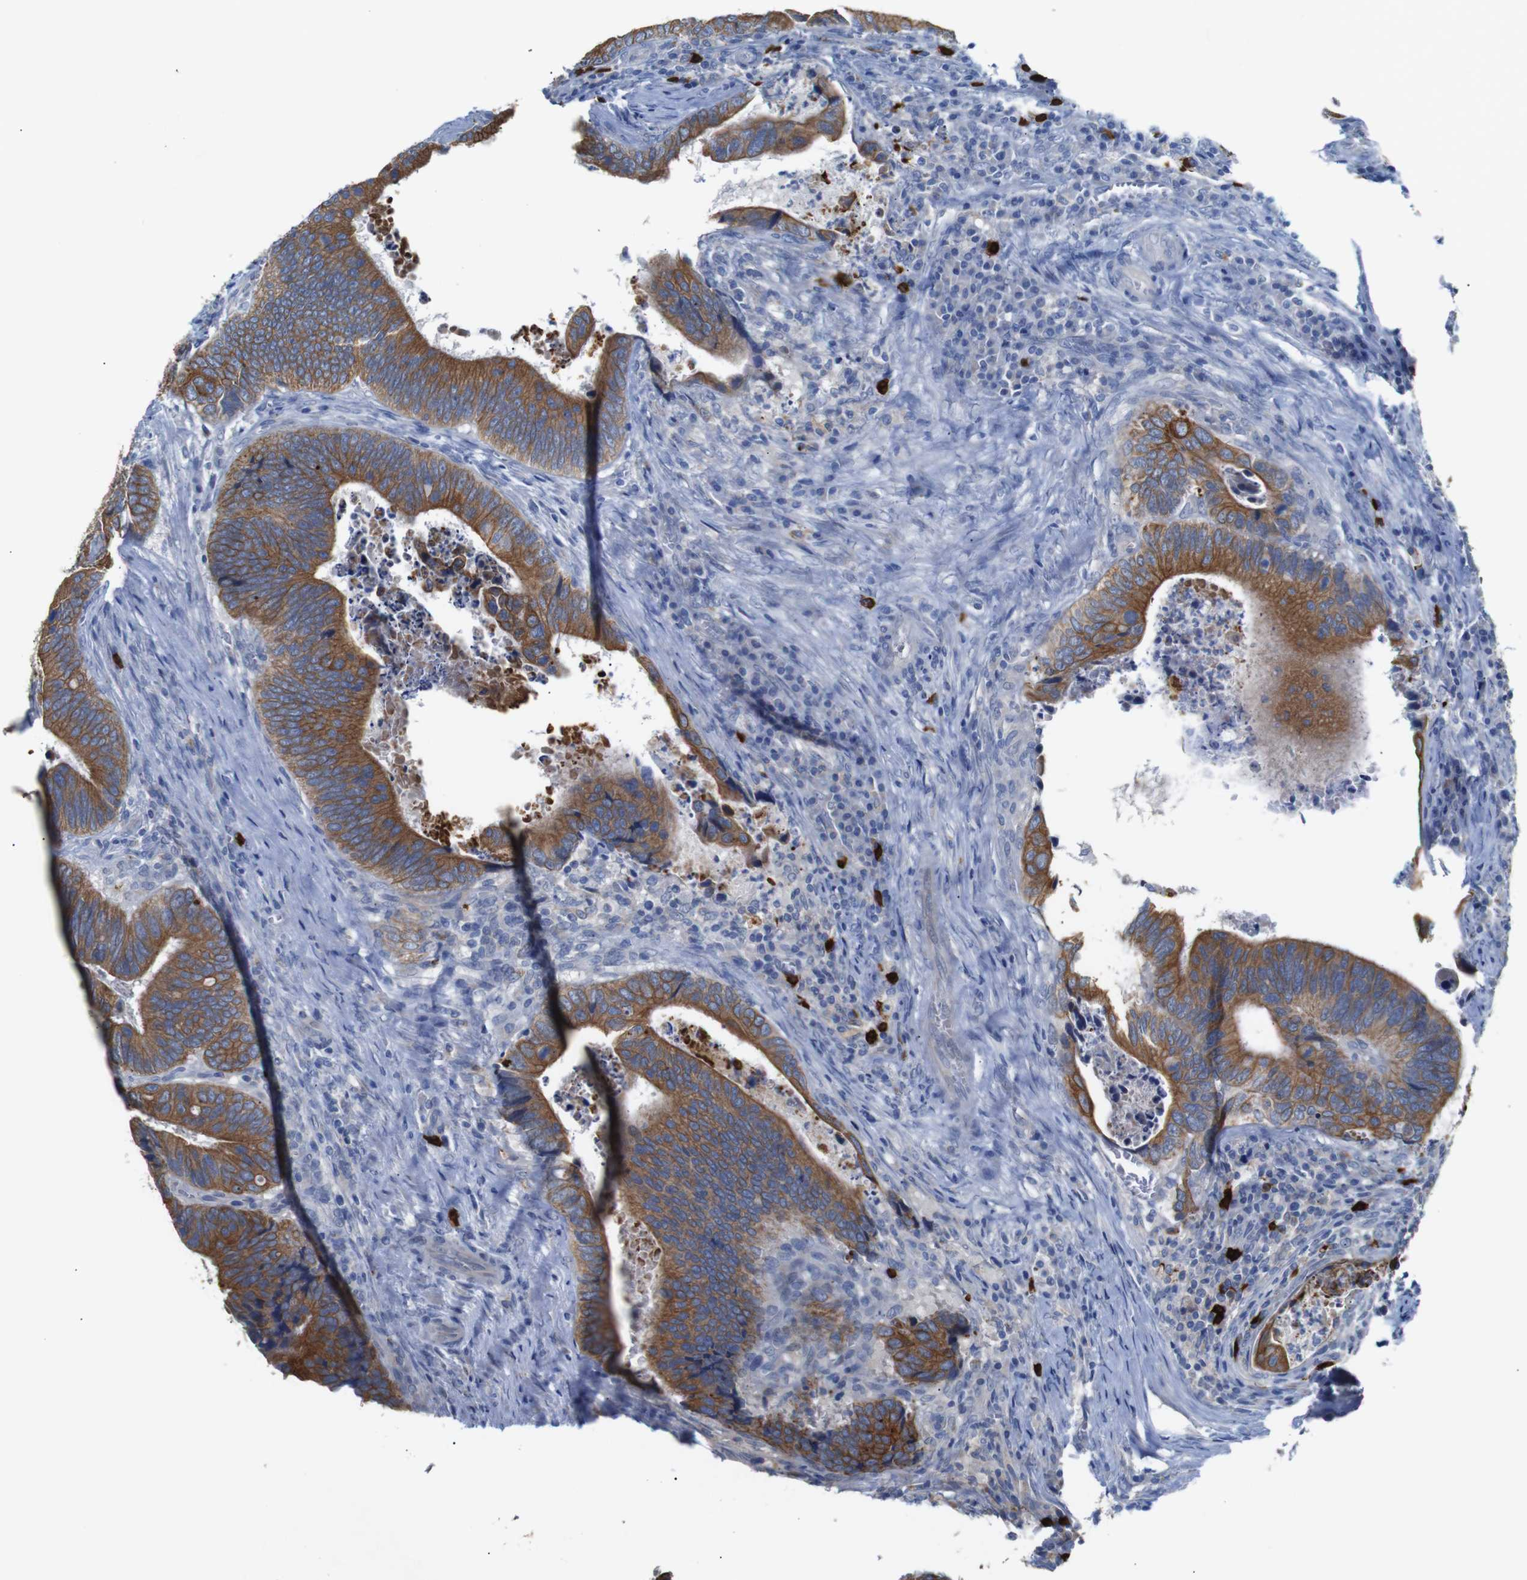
{"staining": {"intensity": "moderate", "quantity": ">75%", "location": "cytoplasmic/membranous"}, "tissue": "colorectal cancer", "cell_type": "Tumor cells", "image_type": "cancer", "snomed": [{"axis": "morphology", "description": "Inflammation, NOS"}, {"axis": "morphology", "description": "Adenocarcinoma, NOS"}, {"axis": "topography", "description": "Colon"}], "caption": "Tumor cells display medium levels of moderate cytoplasmic/membranous expression in approximately >75% of cells in colorectal cancer.", "gene": "ALOX15", "patient": {"sex": "male", "age": 72}}